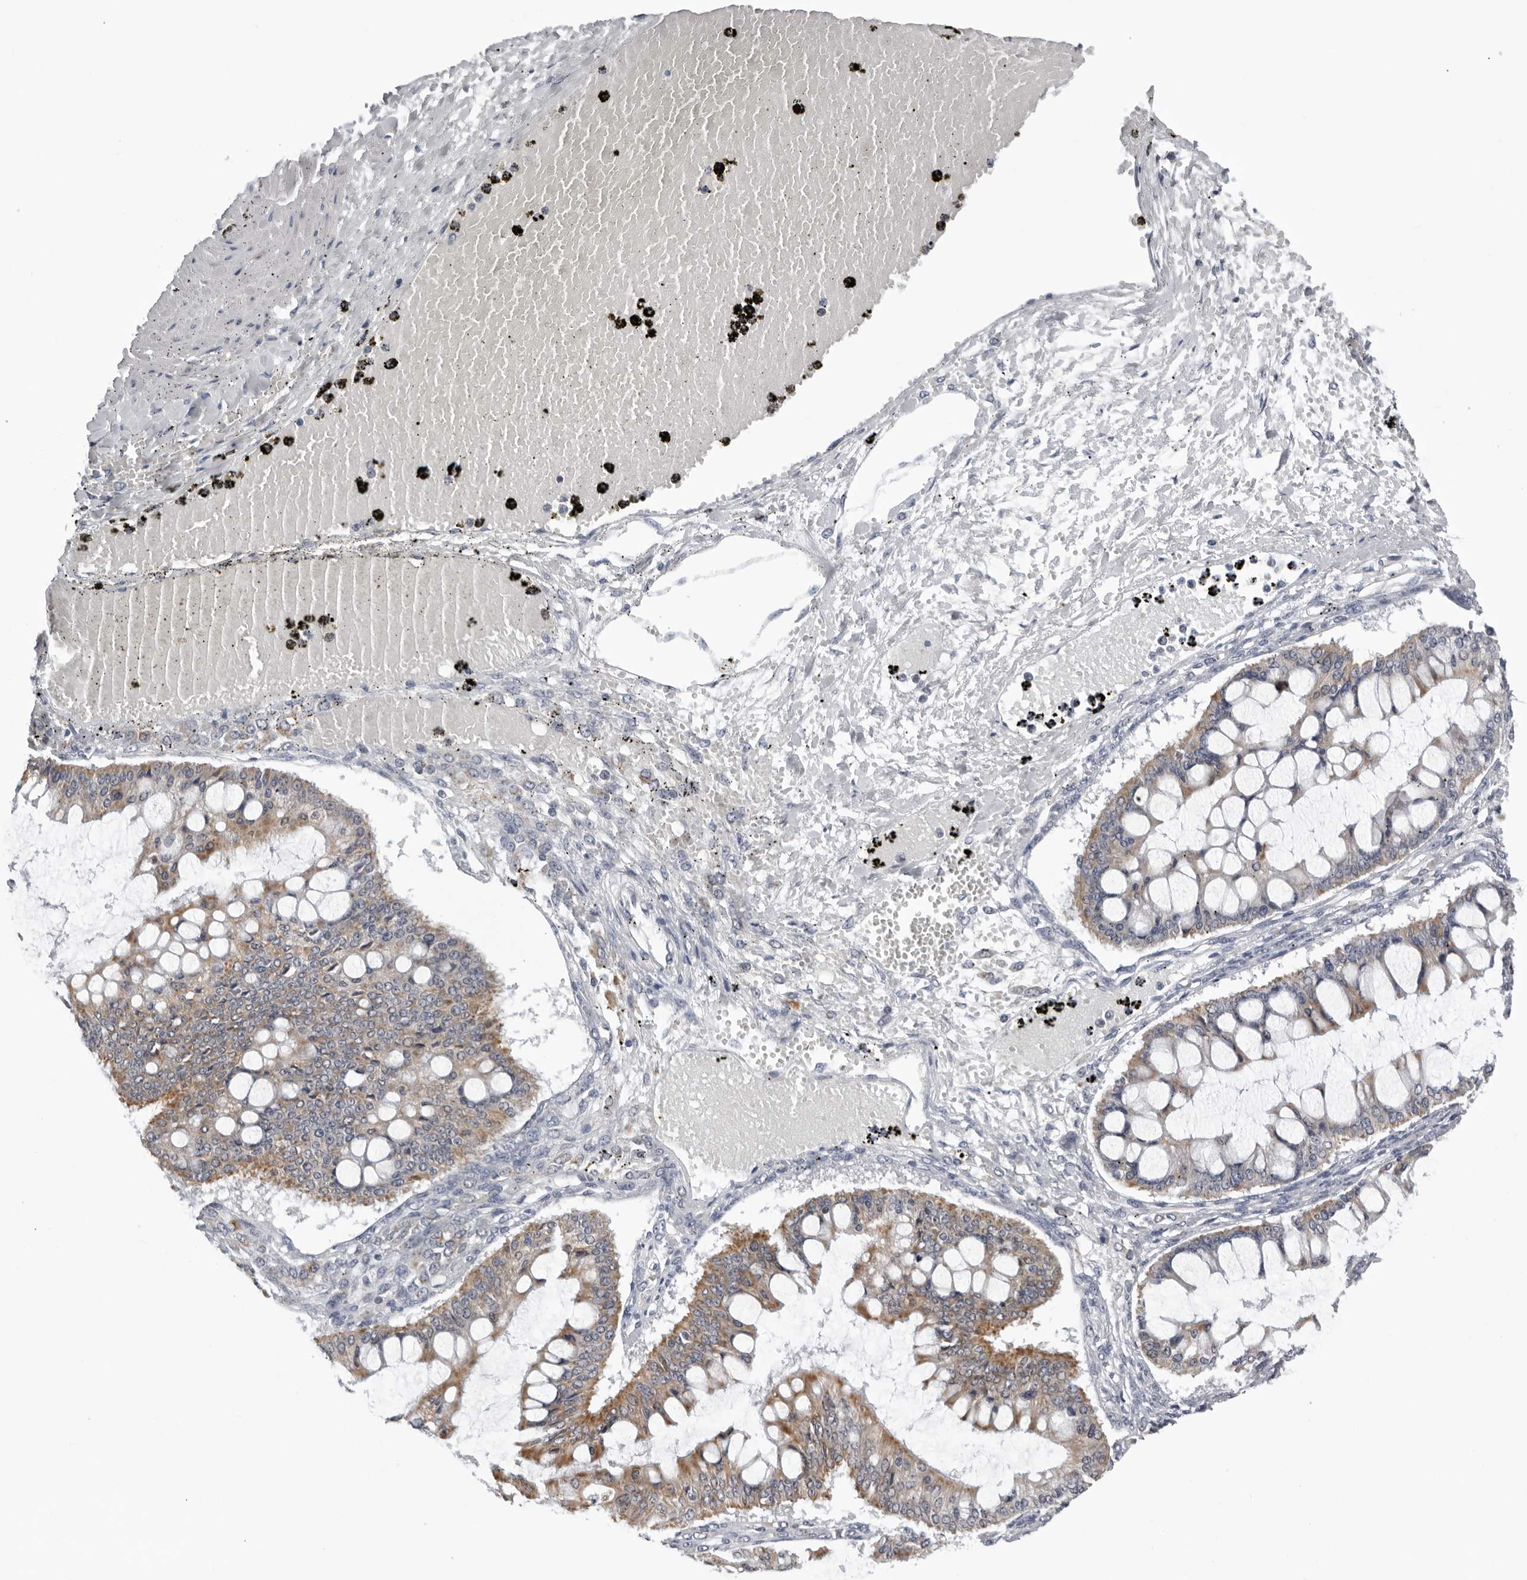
{"staining": {"intensity": "moderate", "quantity": ">75%", "location": "cytoplasmic/membranous"}, "tissue": "ovarian cancer", "cell_type": "Tumor cells", "image_type": "cancer", "snomed": [{"axis": "morphology", "description": "Cystadenocarcinoma, mucinous, NOS"}, {"axis": "topography", "description": "Ovary"}], "caption": "Human mucinous cystadenocarcinoma (ovarian) stained with a brown dye displays moderate cytoplasmic/membranous positive expression in approximately >75% of tumor cells.", "gene": "CPT2", "patient": {"sex": "female", "age": 73}}